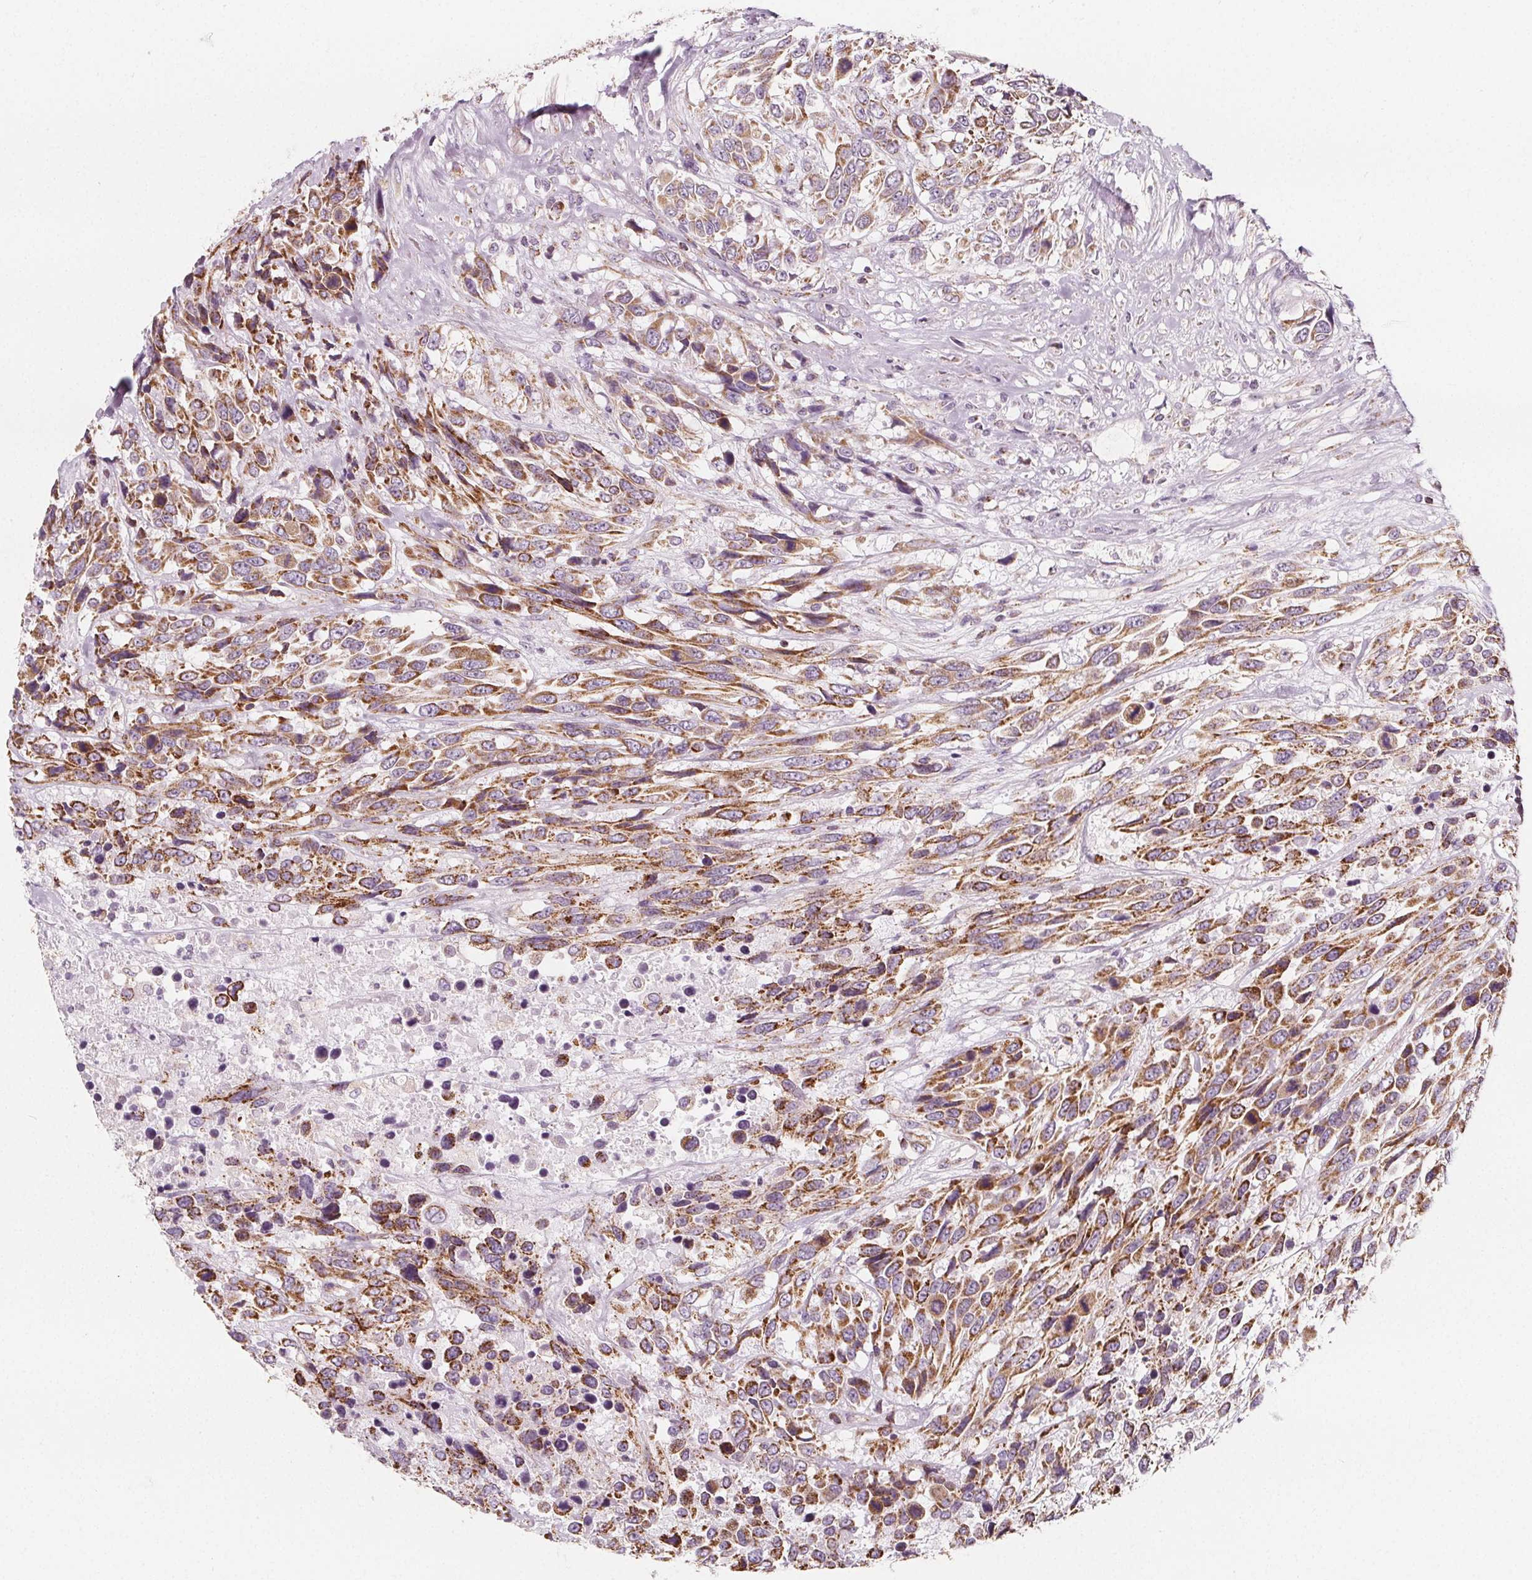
{"staining": {"intensity": "moderate", "quantity": ">75%", "location": "cytoplasmic/membranous"}, "tissue": "urothelial cancer", "cell_type": "Tumor cells", "image_type": "cancer", "snomed": [{"axis": "morphology", "description": "Urothelial carcinoma, High grade"}, {"axis": "topography", "description": "Urinary bladder"}], "caption": "Protein expression analysis of human urothelial cancer reveals moderate cytoplasmic/membranous staining in approximately >75% of tumor cells.", "gene": "IL17C", "patient": {"sex": "female", "age": 70}}